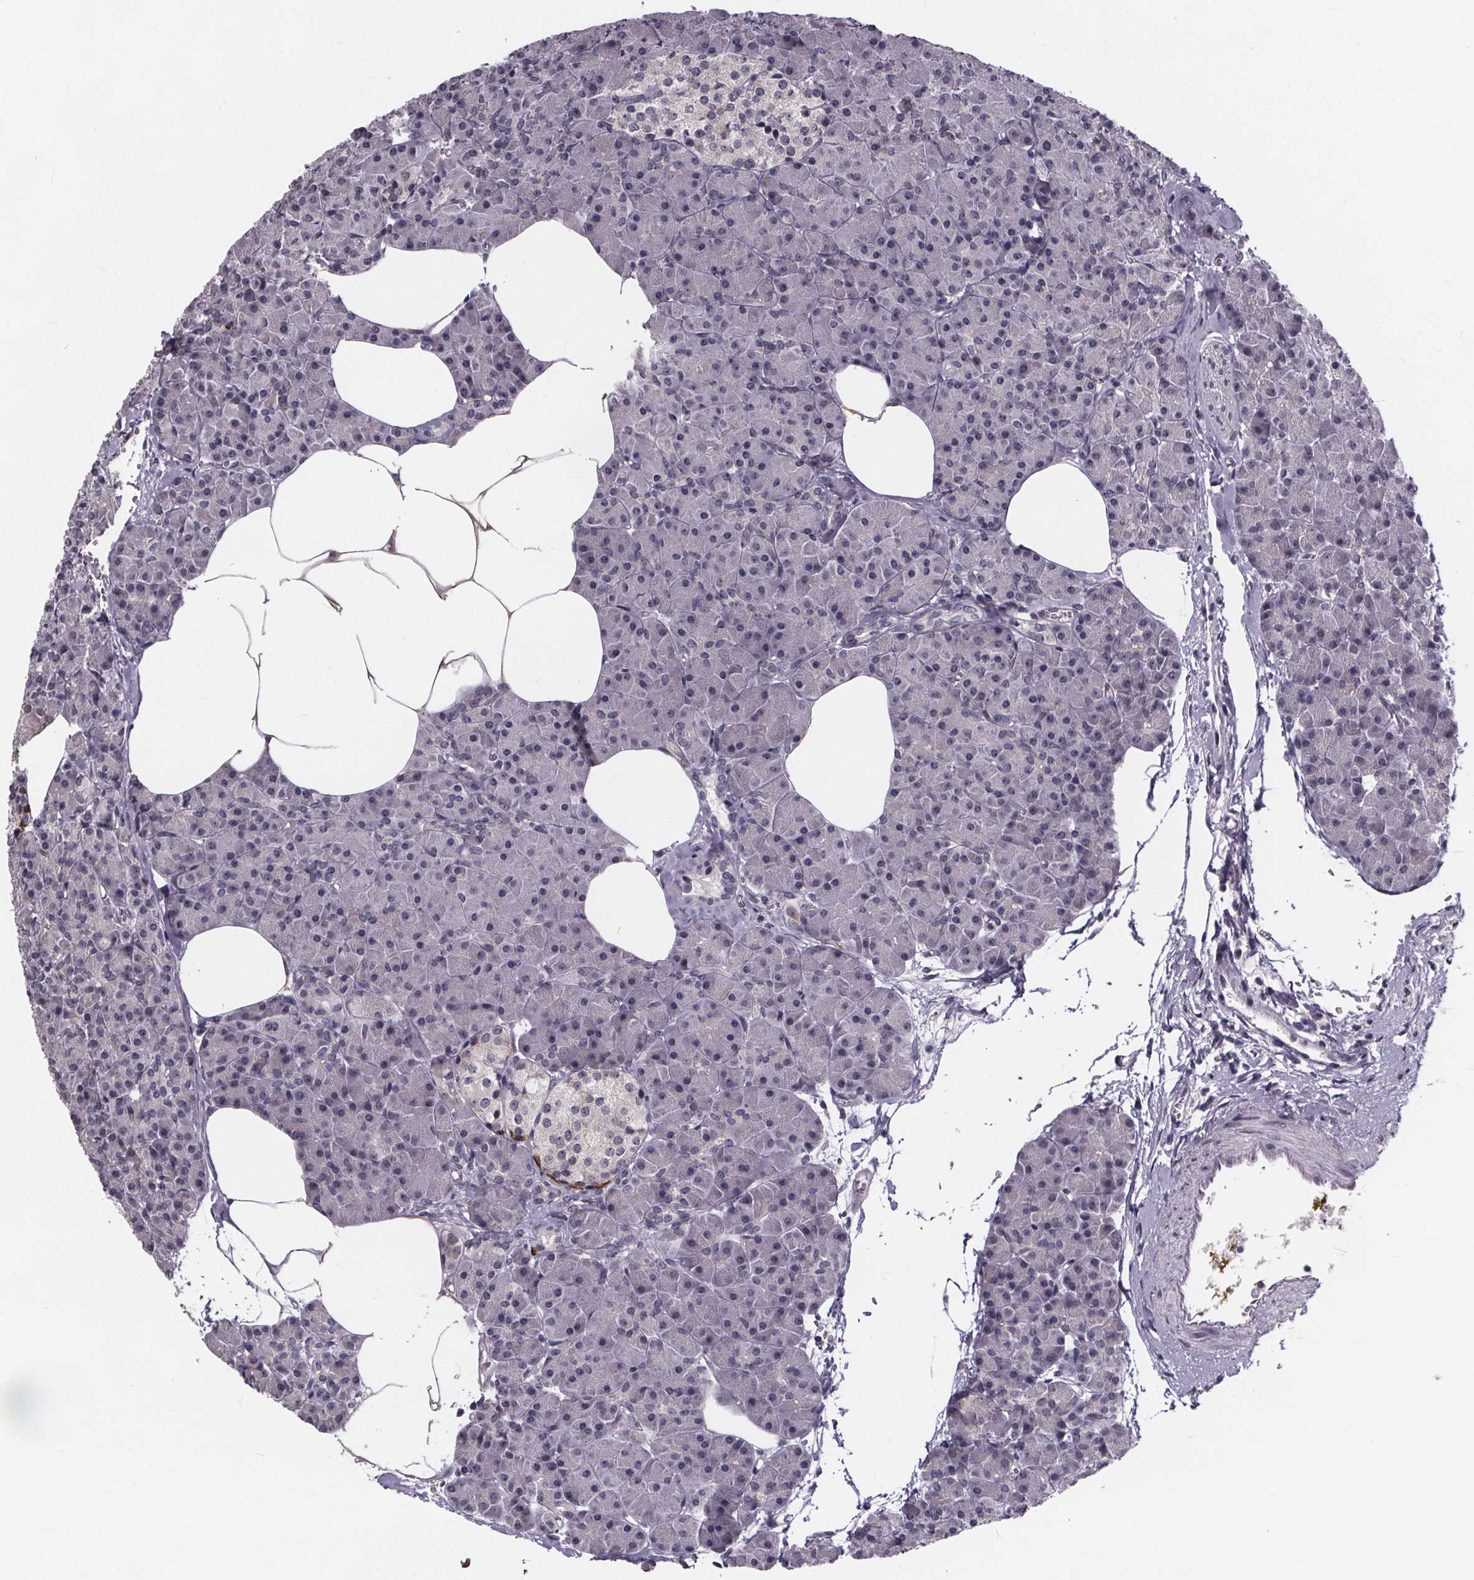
{"staining": {"intensity": "negative", "quantity": "none", "location": "none"}, "tissue": "pancreas", "cell_type": "Exocrine glandular cells", "image_type": "normal", "snomed": [{"axis": "morphology", "description": "Normal tissue, NOS"}, {"axis": "topography", "description": "Pancreas"}], "caption": "This is a photomicrograph of IHC staining of unremarkable pancreas, which shows no staining in exocrine glandular cells.", "gene": "FAM181B", "patient": {"sex": "female", "age": 45}}